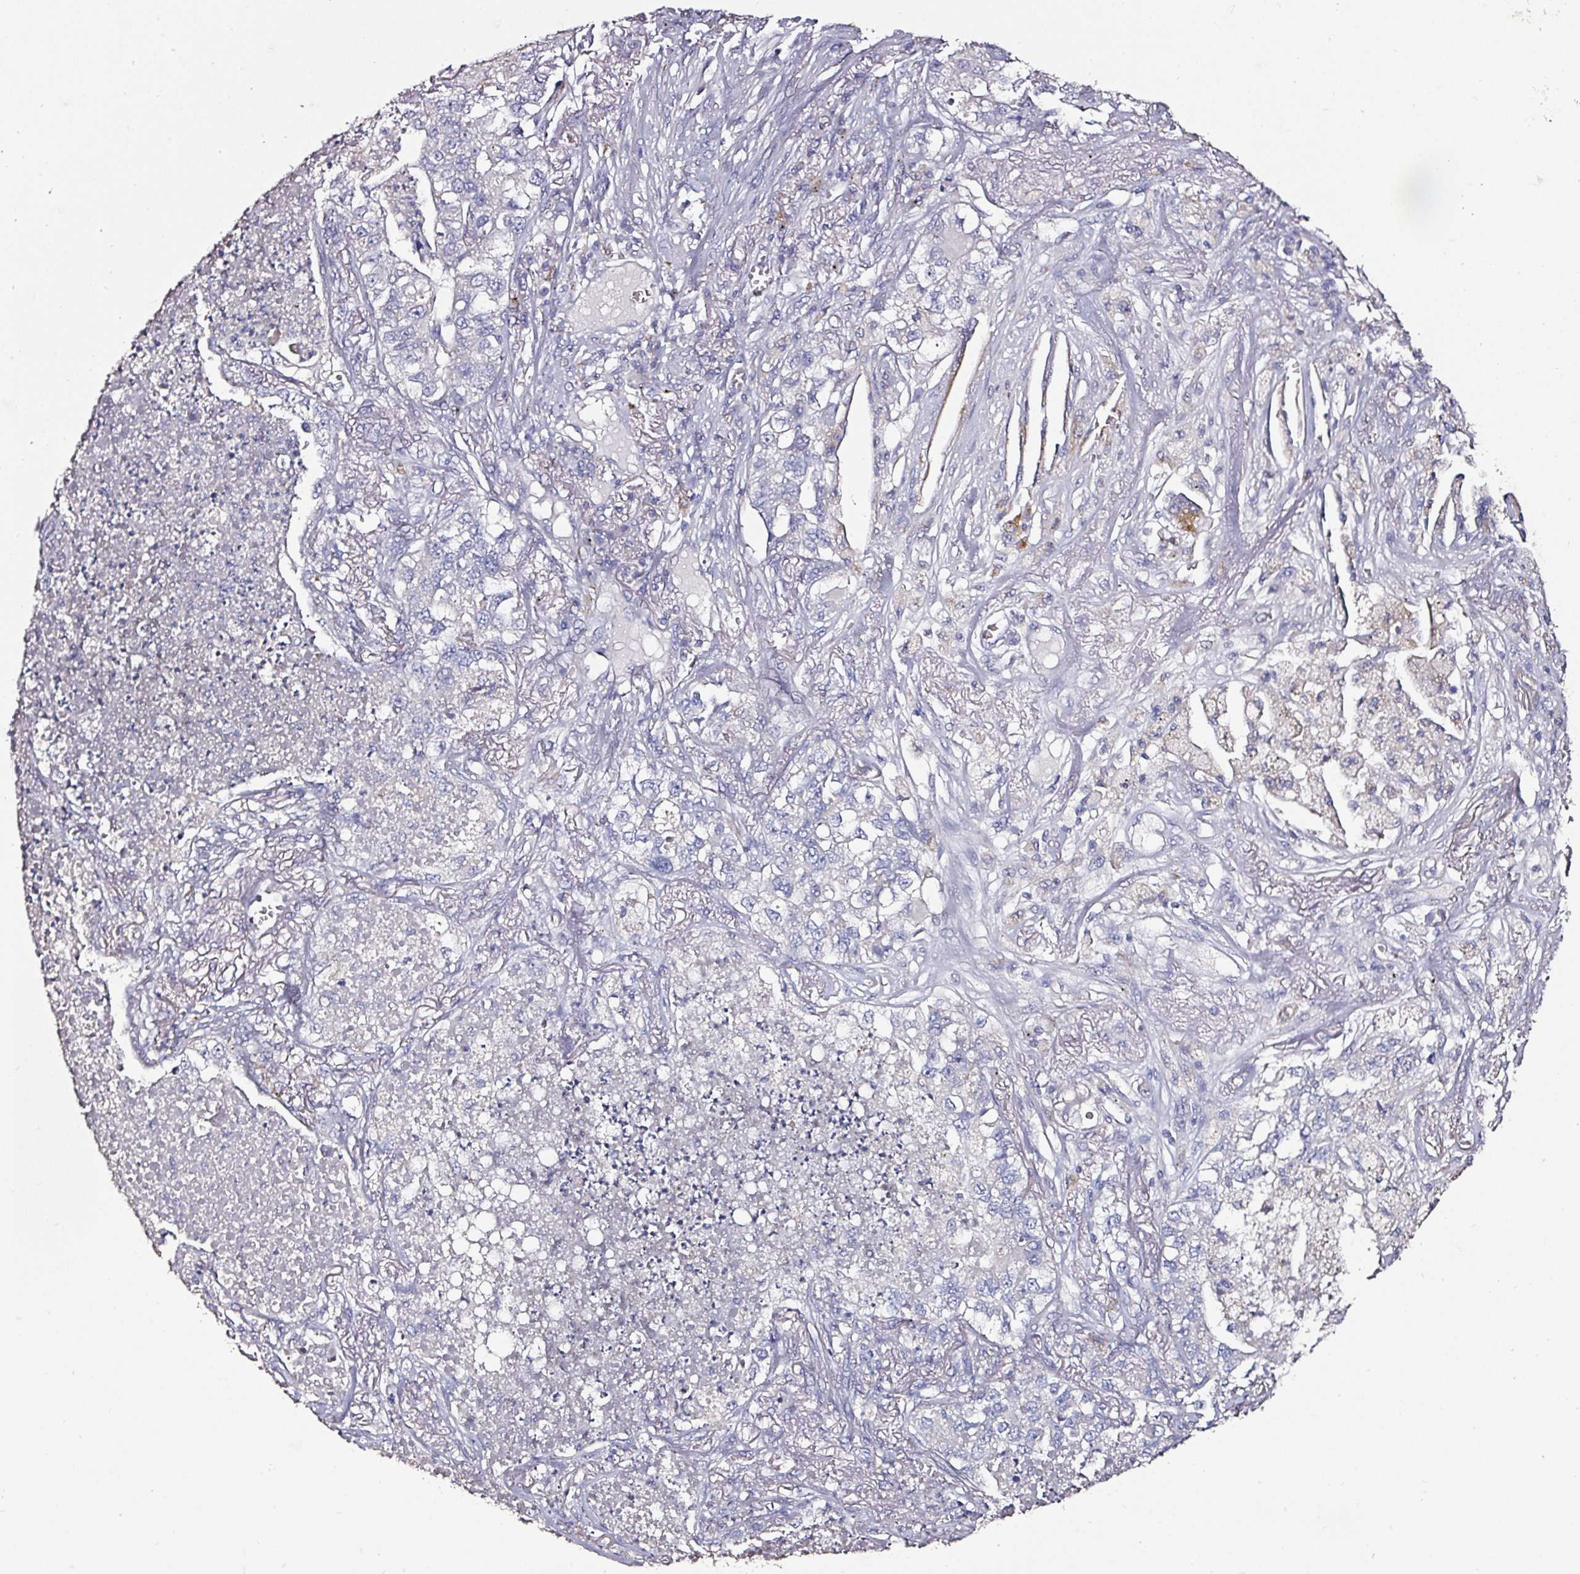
{"staining": {"intensity": "negative", "quantity": "none", "location": "none"}, "tissue": "lung cancer", "cell_type": "Tumor cells", "image_type": "cancer", "snomed": [{"axis": "morphology", "description": "Adenocarcinoma, NOS"}, {"axis": "topography", "description": "Lung"}], "caption": "Adenocarcinoma (lung) was stained to show a protein in brown. There is no significant staining in tumor cells.", "gene": "CAP2", "patient": {"sex": "male", "age": 49}}